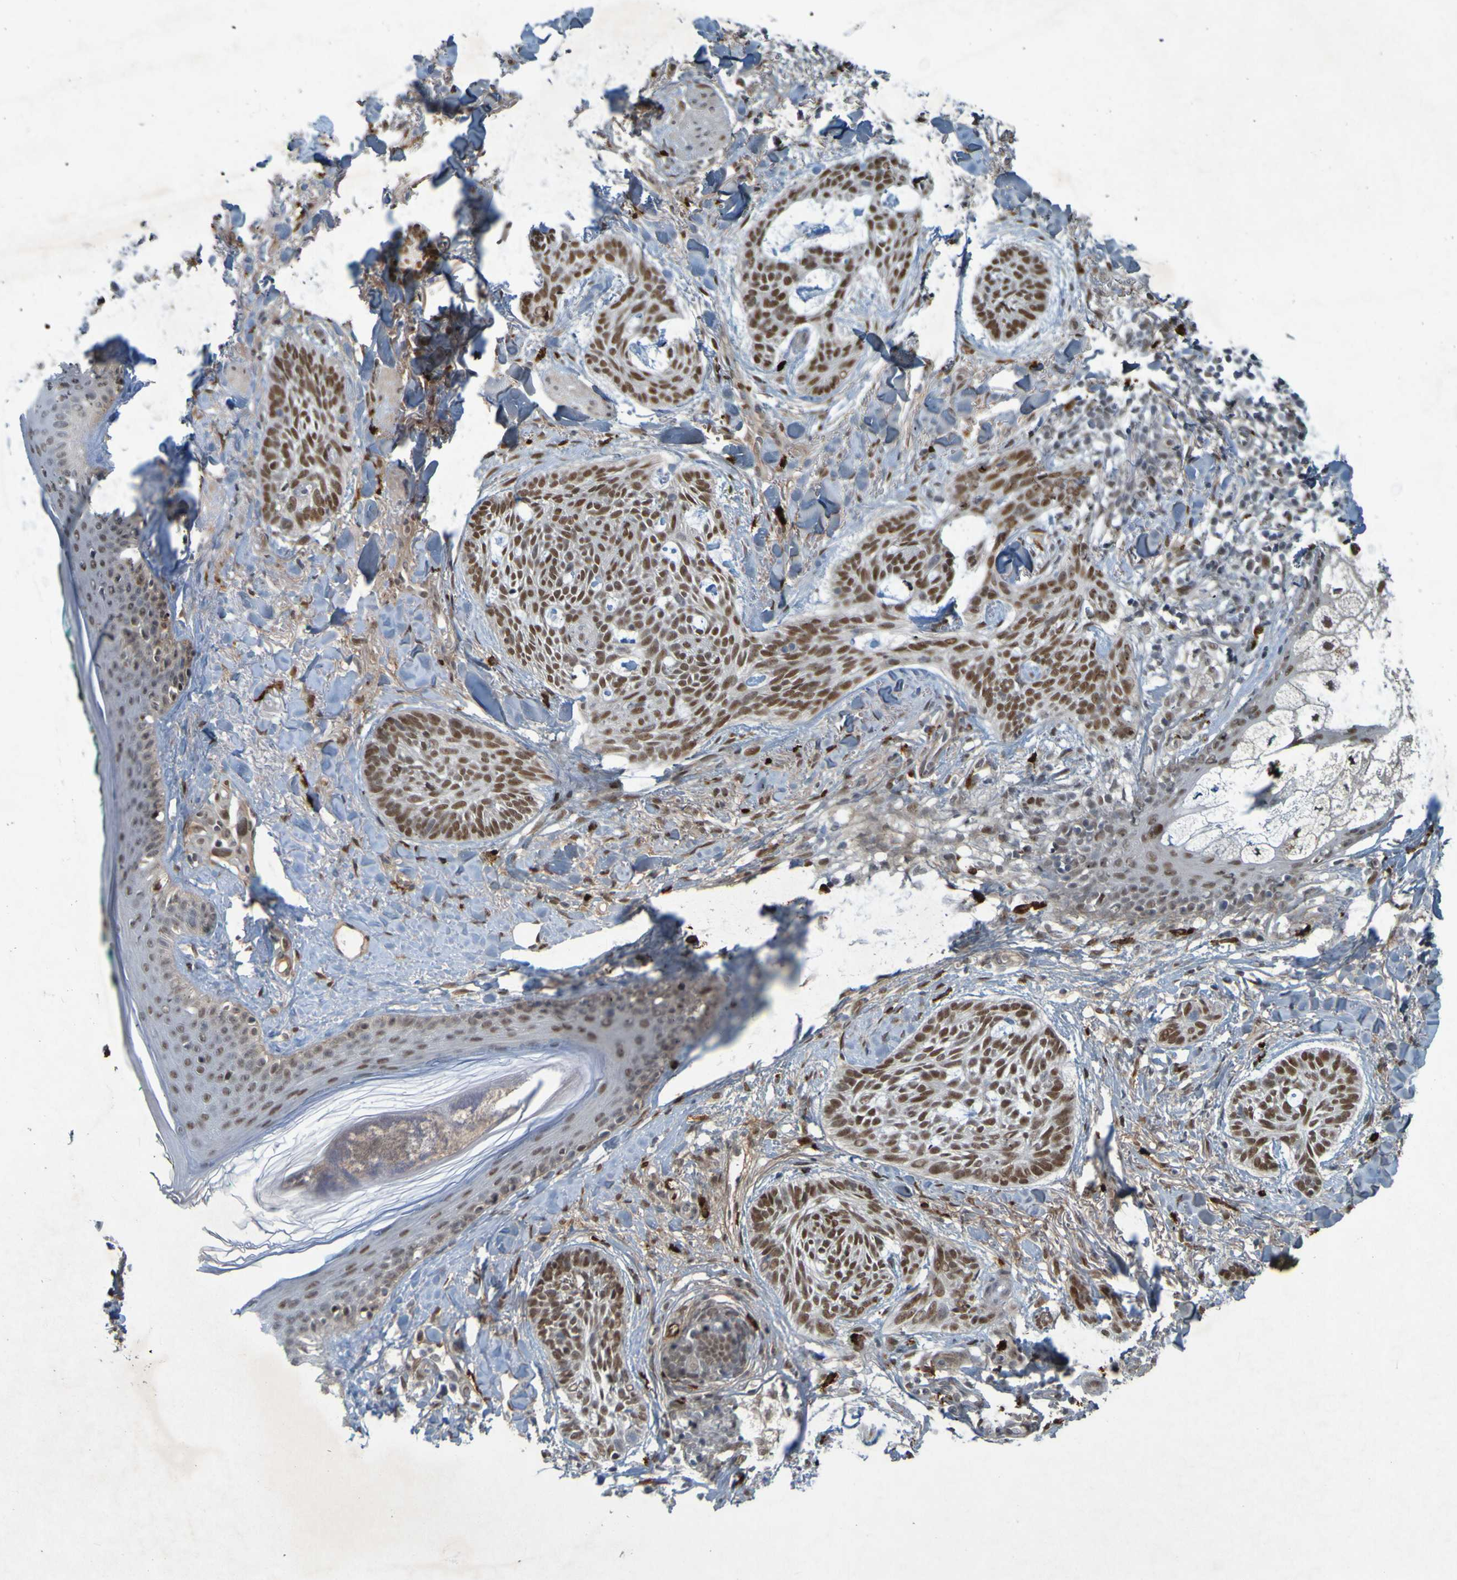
{"staining": {"intensity": "moderate", "quantity": ">75%", "location": "nuclear"}, "tissue": "skin cancer", "cell_type": "Tumor cells", "image_type": "cancer", "snomed": [{"axis": "morphology", "description": "Basal cell carcinoma"}, {"axis": "topography", "description": "Skin"}], "caption": "A micrograph of skin cancer (basal cell carcinoma) stained for a protein exhibits moderate nuclear brown staining in tumor cells.", "gene": "MCPH1", "patient": {"sex": "male", "age": 43}}